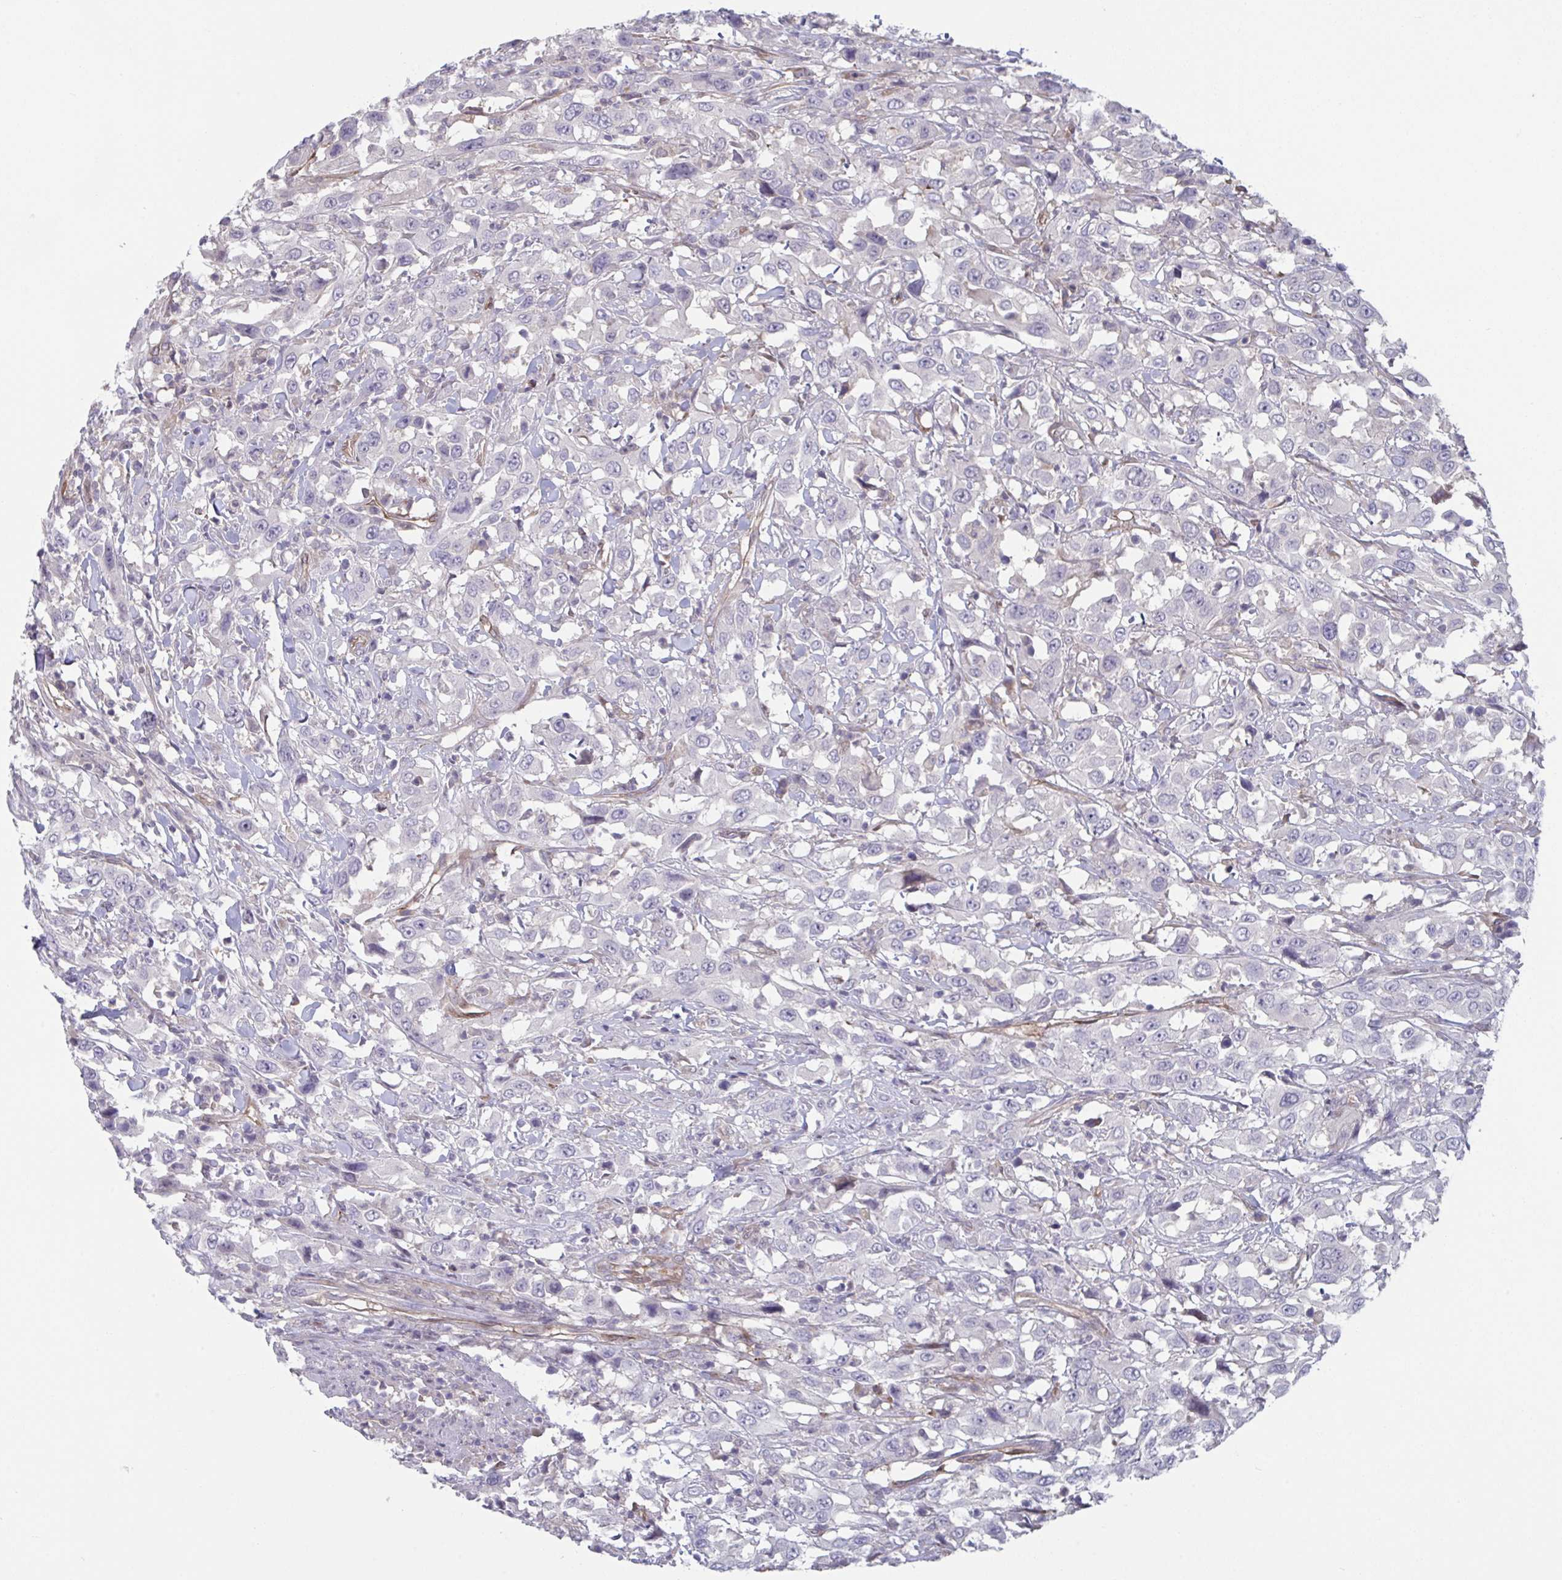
{"staining": {"intensity": "negative", "quantity": "none", "location": "none"}, "tissue": "urothelial cancer", "cell_type": "Tumor cells", "image_type": "cancer", "snomed": [{"axis": "morphology", "description": "Urothelial carcinoma, High grade"}, {"axis": "topography", "description": "Urinary bladder"}], "caption": "An image of human urothelial cancer is negative for staining in tumor cells. The staining is performed using DAB (3,3'-diaminobenzidine) brown chromogen with nuclei counter-stained in using hematoxylin.", "gene": "STK26", "patient": {"sex": "male", "age": 61}}